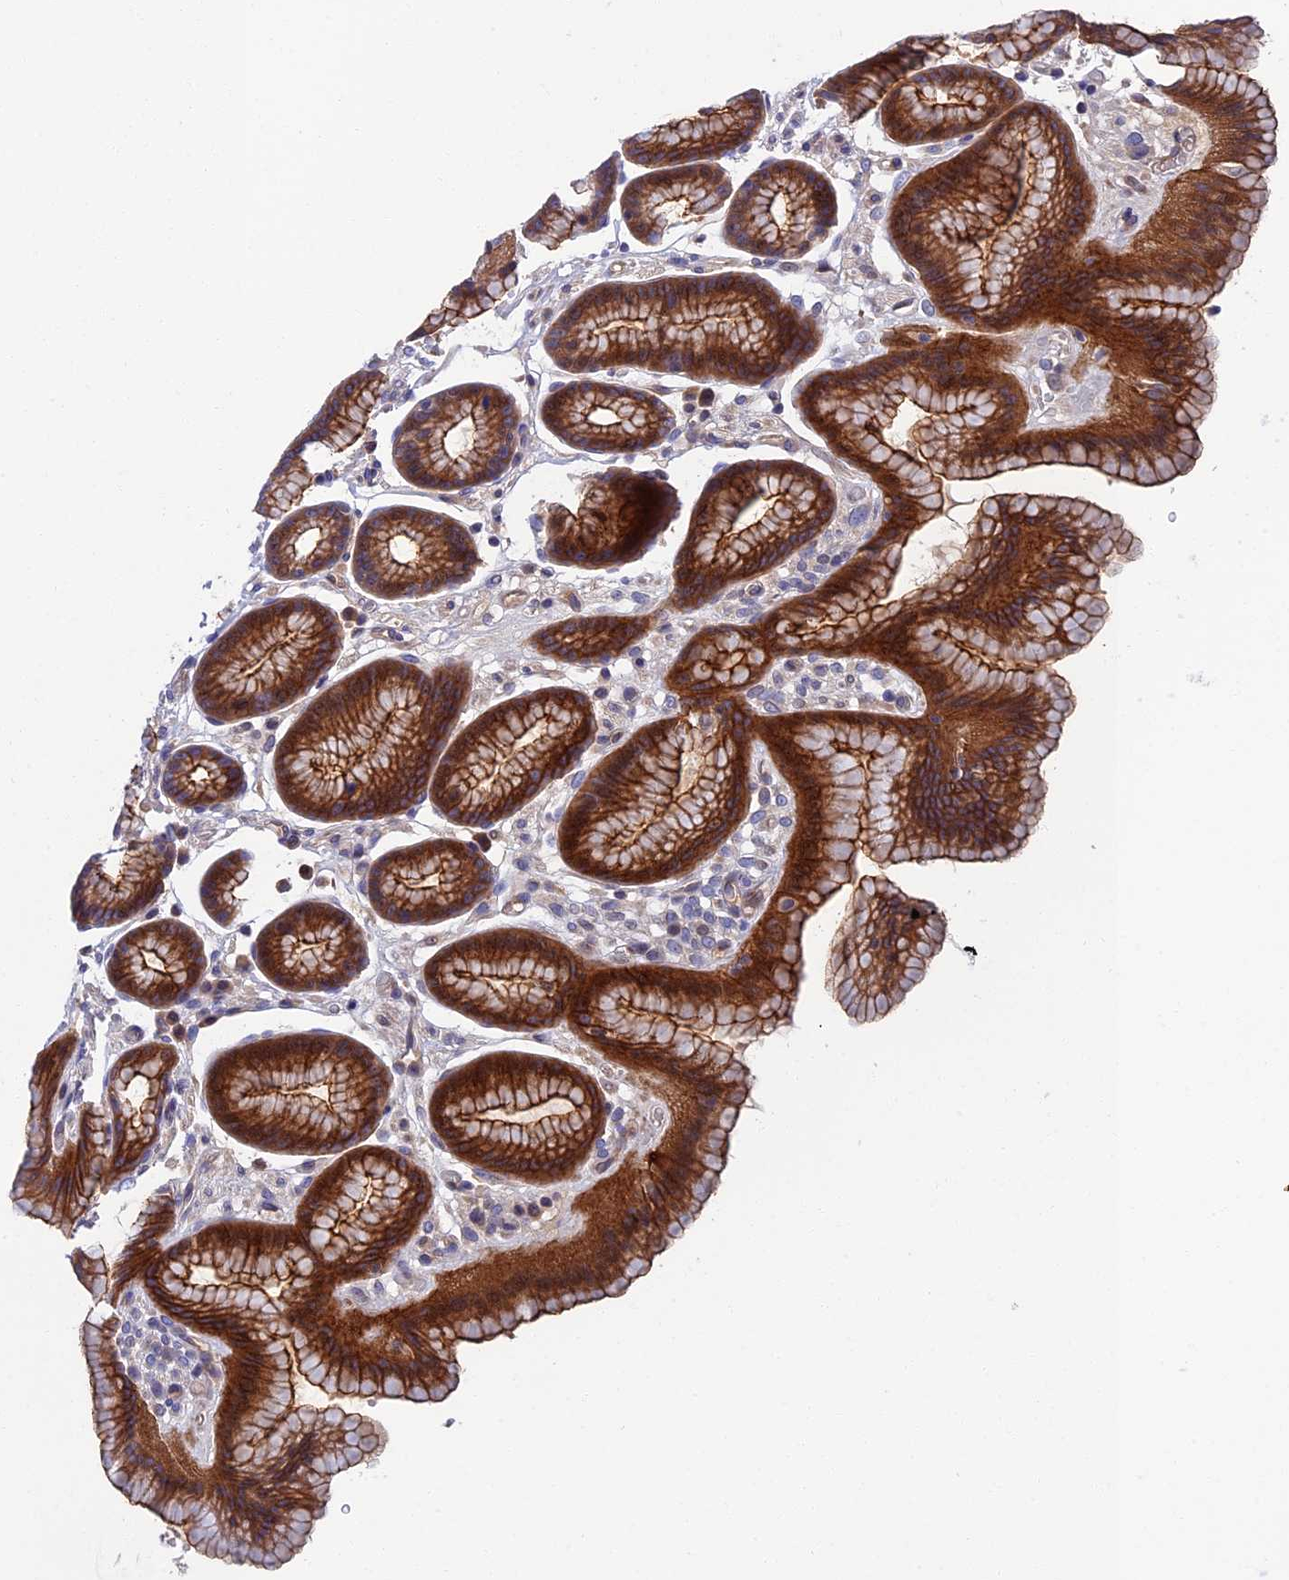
{"staining": {"intensity": "strong", "quantity": "25%-75%", "location": "cytoplasmic/membranous"}, "tissue": "stomach", "cell_type": "Glandular cells", "image_type": "normal", "snomed": [{"axis": "morphology", "description": "Normal tissue, NOS"}, {"axis": "topography", "description": "Stomach"}], "caption": "A brown stain shows strong cytoplasmic/membranous staining of a protein in glandular cells of benign human stomach. The staining is performed using DAB (3,3'-diaminobenzidine) brown chromogen to label protein expression. The nuclei are counter-stained blue using hematoxylin.", "gene": "CRACD", "patient": {"sex": "male", "age": 42}}